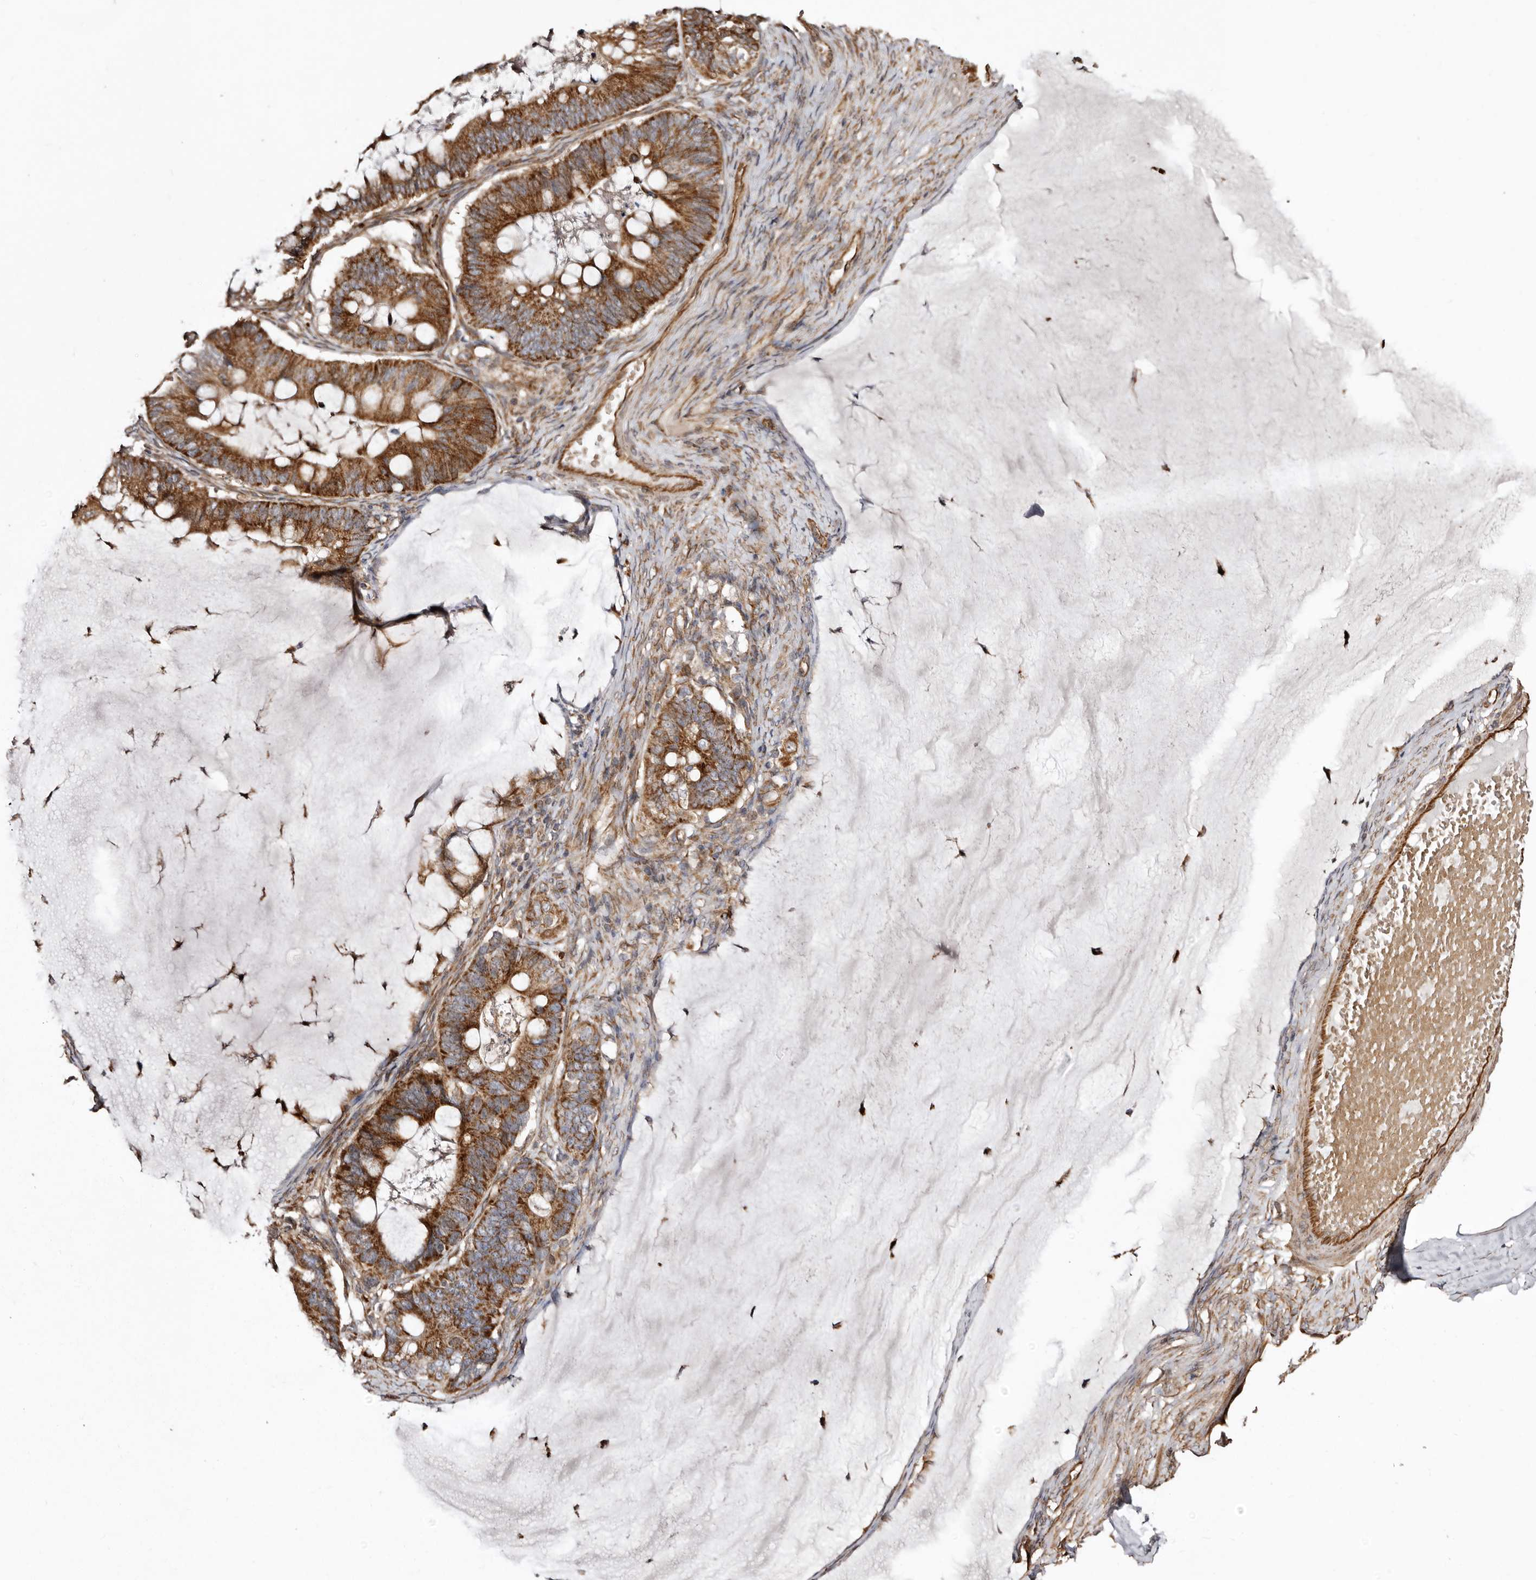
{"staining": {"intensity": "strong", "quantity": ">75%", "location": "cytoplasmic/membranous"}, "tissue": "ovarian cancer", "cell_type": "Tumor cells", "image_type": "cancer", "snomed": [{"axis": "morphology", "description": "Cystadenocarcinoma, mucinous, NOS"}, {"axis": "topography", "description": "Ovary"}], "caption": "Strong cytoplasmic/membranous protein positivity is present in about >75% of tumor cells in ovarian mucinous cystadenocarcinoma.", "gene": "MACC1", "patient": {"sex": "female", "age": 61}}